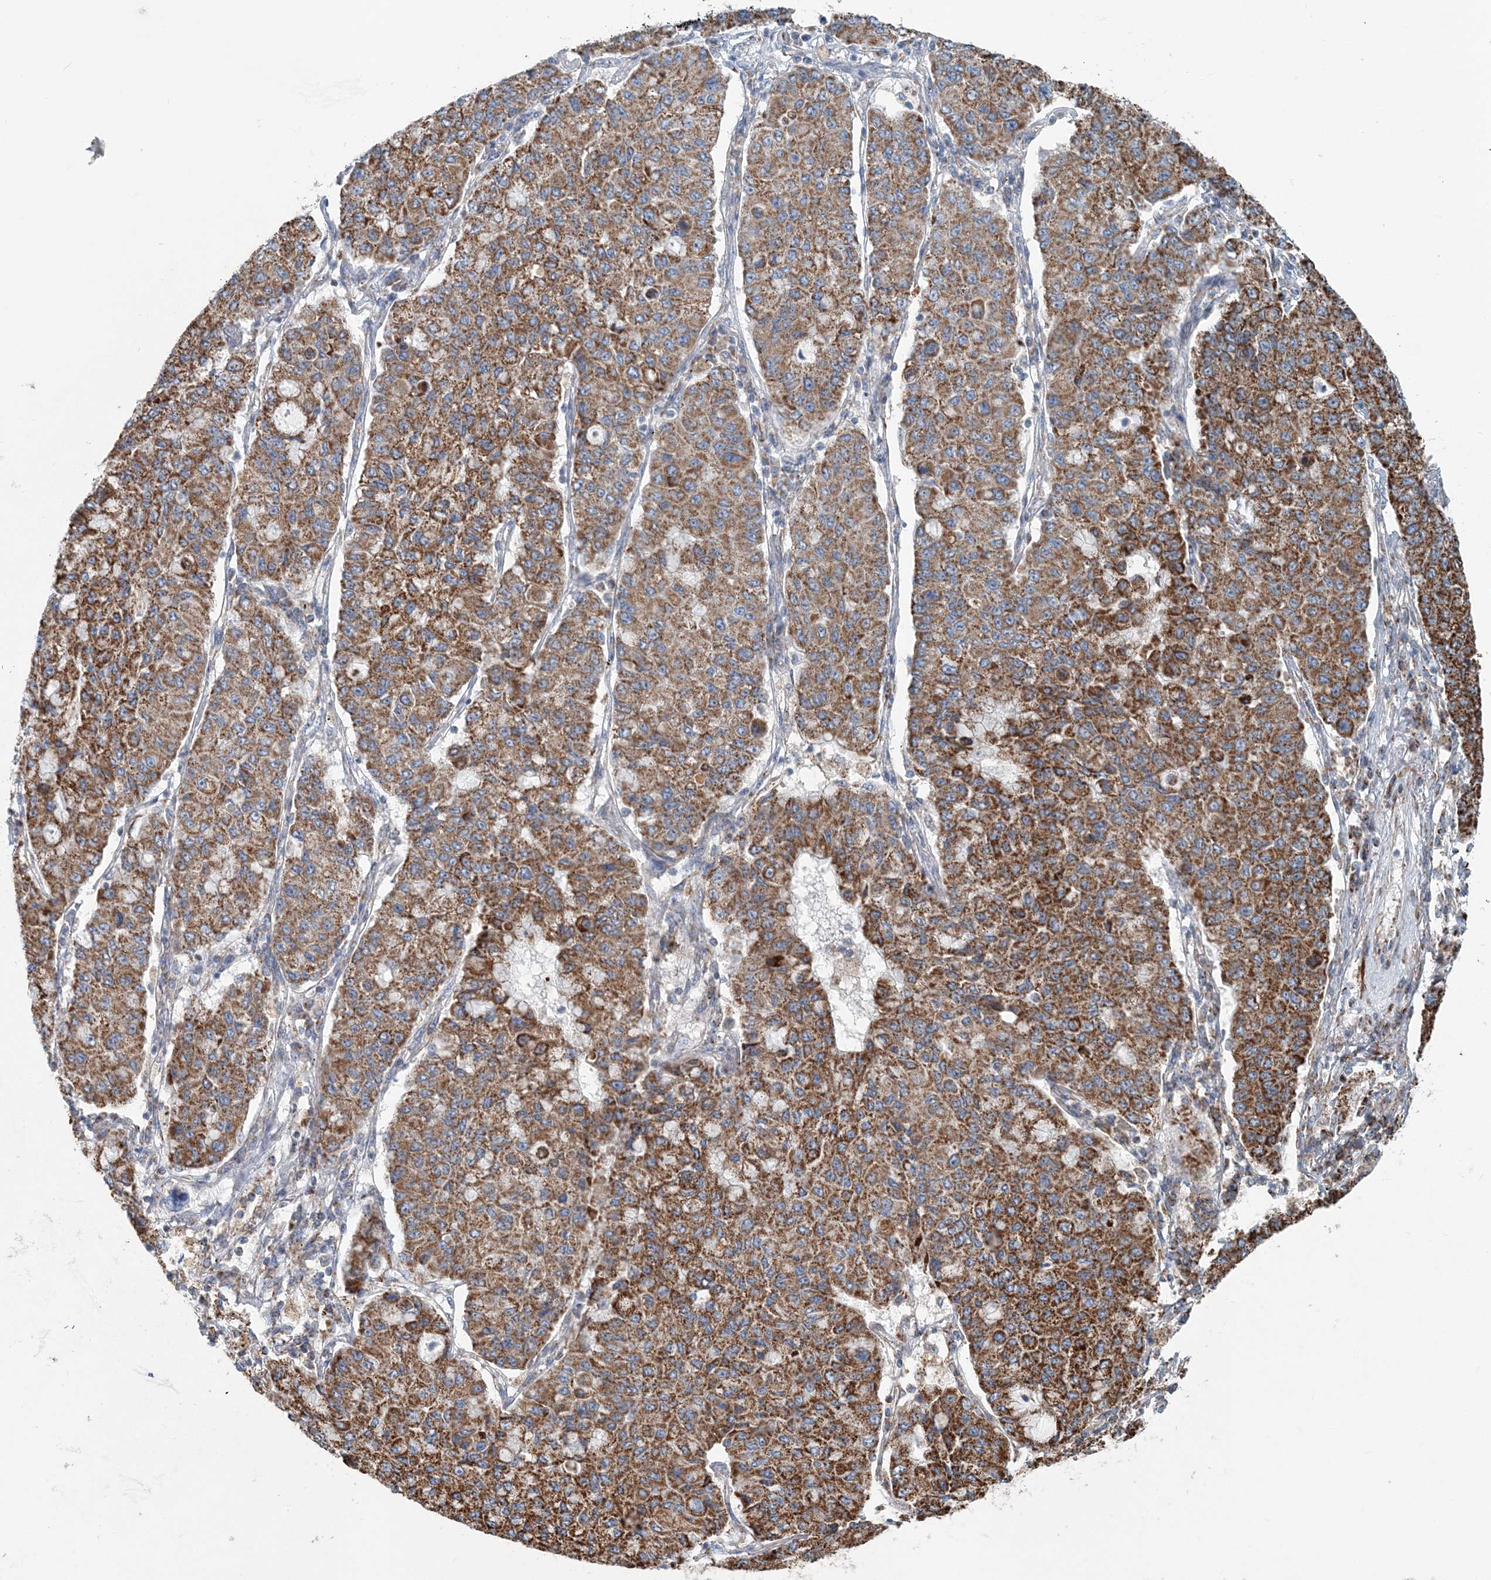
{"staining": {"intensity": "strong", "quantity": ">75%", "location": "cytoplasmic/membranous"}, "tissue": "lung cancer", "cell_type": "Tumor cells", "image_type": "cancer", "snomed": [{"axis": "morphology", "description": "Squamous cell carcinoma, NOS"}, {"axis": "topography", "description": "Lung"}], "caption": "Protein staining of lung squamous cell carcinoma tissue reveals strong cytoplasmic/membranous expression in approximately >75% of tumor cells.", "gene": "INTU", "patient": {"sex": "male", "age": 74}}